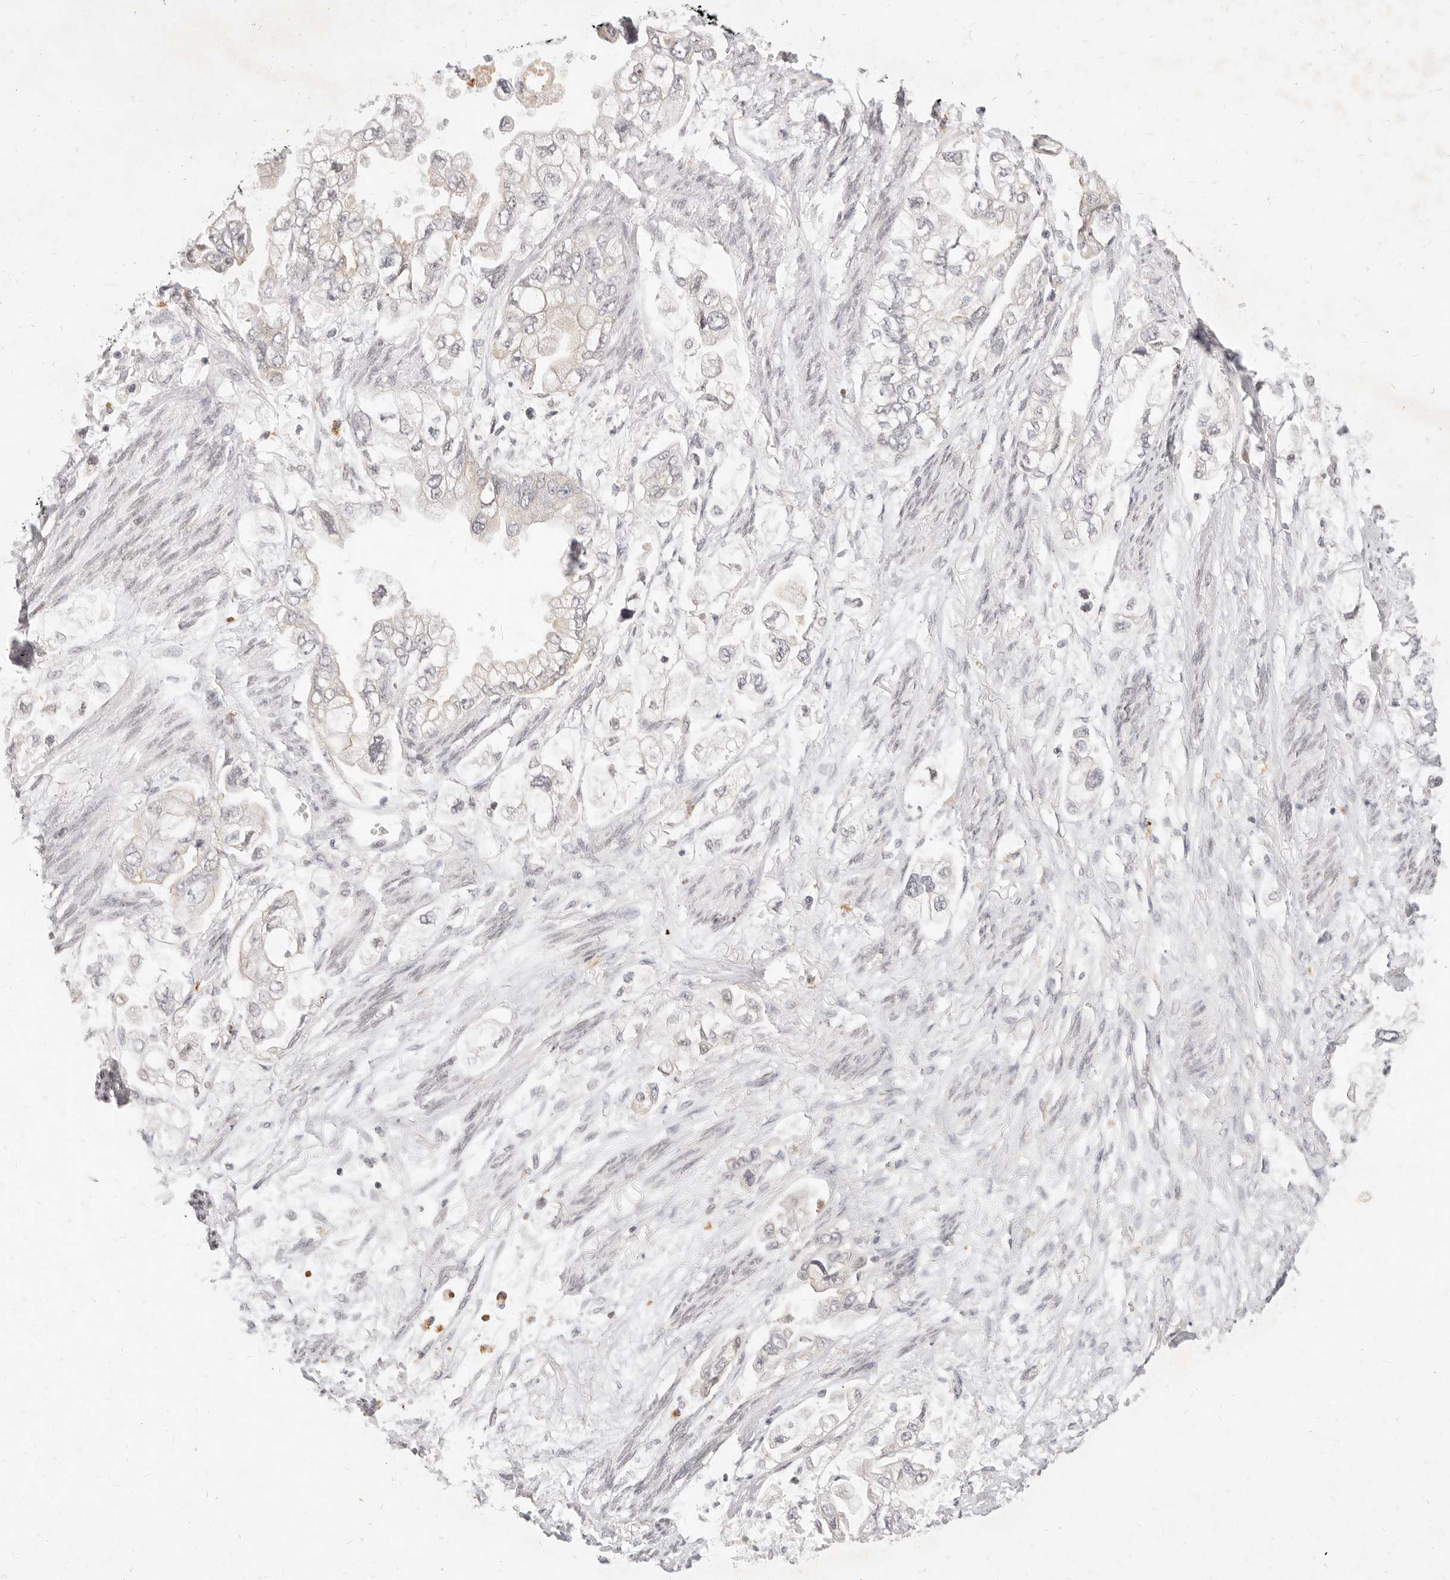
{"staining": {"intensity": "weak", "quantity": "<25%", "location": "cytoplasmic/membranous"}, "tissue": "stomach cancer", "cell_type": "Tumor cells", "image_type": "cancer", "snomed": [{"axis": "morphology", "description": "Adenocarcinoma, NOS"}, {"axis": "topography", "description": "Stomach"}], "caption": "Stomach cancer was stained to show a protein in brown. There is no significant staining in tumor cells. (Brightfield microscopy of DAB immunohistochemistry (IHC) at high magnification).", "gene": "ASCL3", "patient": {"sex": "male", "age": 62}}